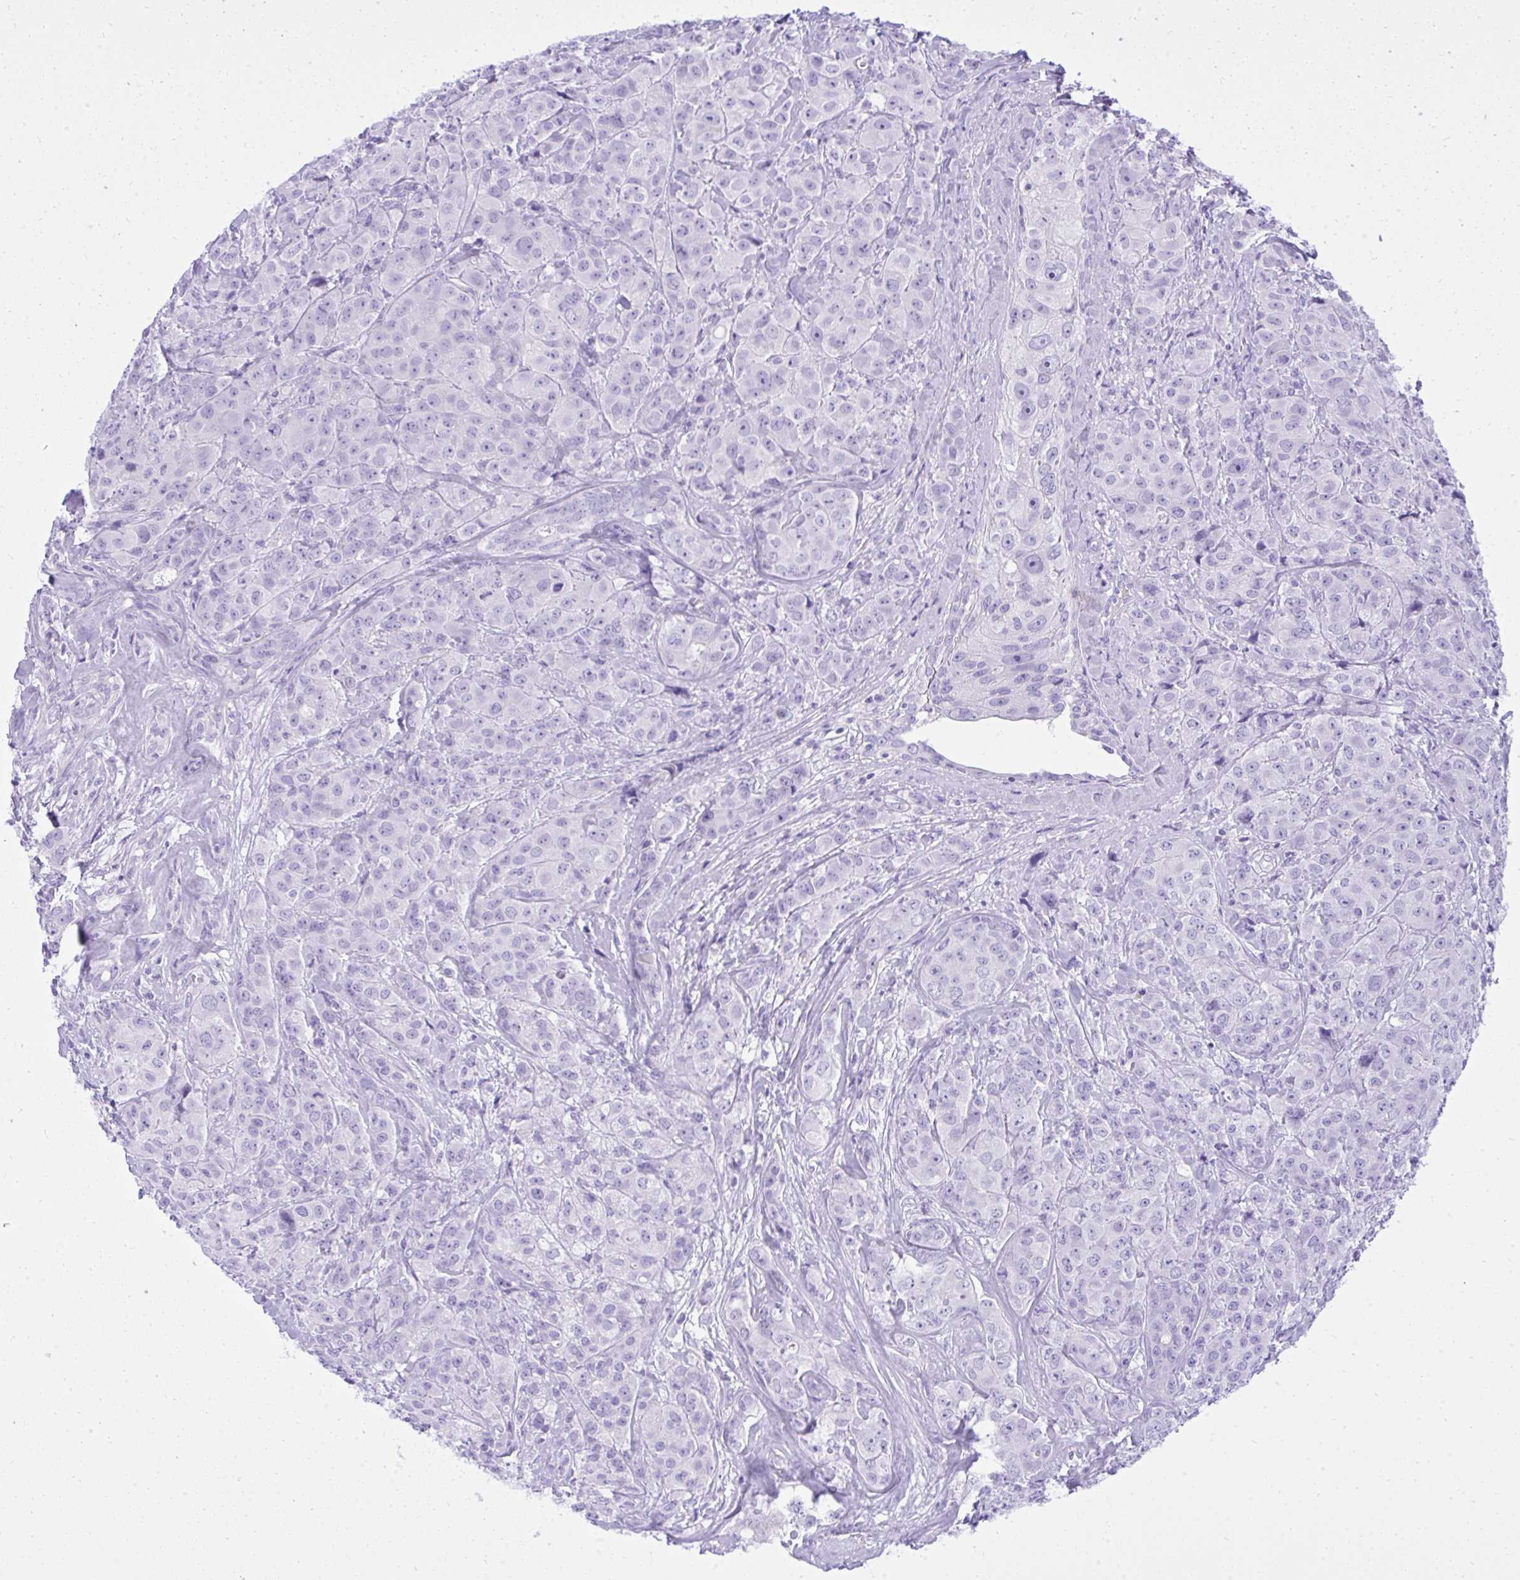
{"staining": {"intensity": "negative", "quantity": "none", "location": "none"}, "tissue": "breast cancer", "cell_type": "Tumor cells", "image_type": "cancer", "snomed": [{"axis": "morphology", "description": "Normal tissue, NOS"}, {"axis": "morphology", "description": "Duct carcinoma"}, {"axis": "topography", "description": "Breast"}], "caption": "Micrograph shows no significant protein expression in tumor cells of breast cancer (invasive ductal carcinoma). (IHC, brightfield microscopy, high magnification).", "gene": "ST6GALNAC3", "patient": {"sex": "female", "age": 43}}